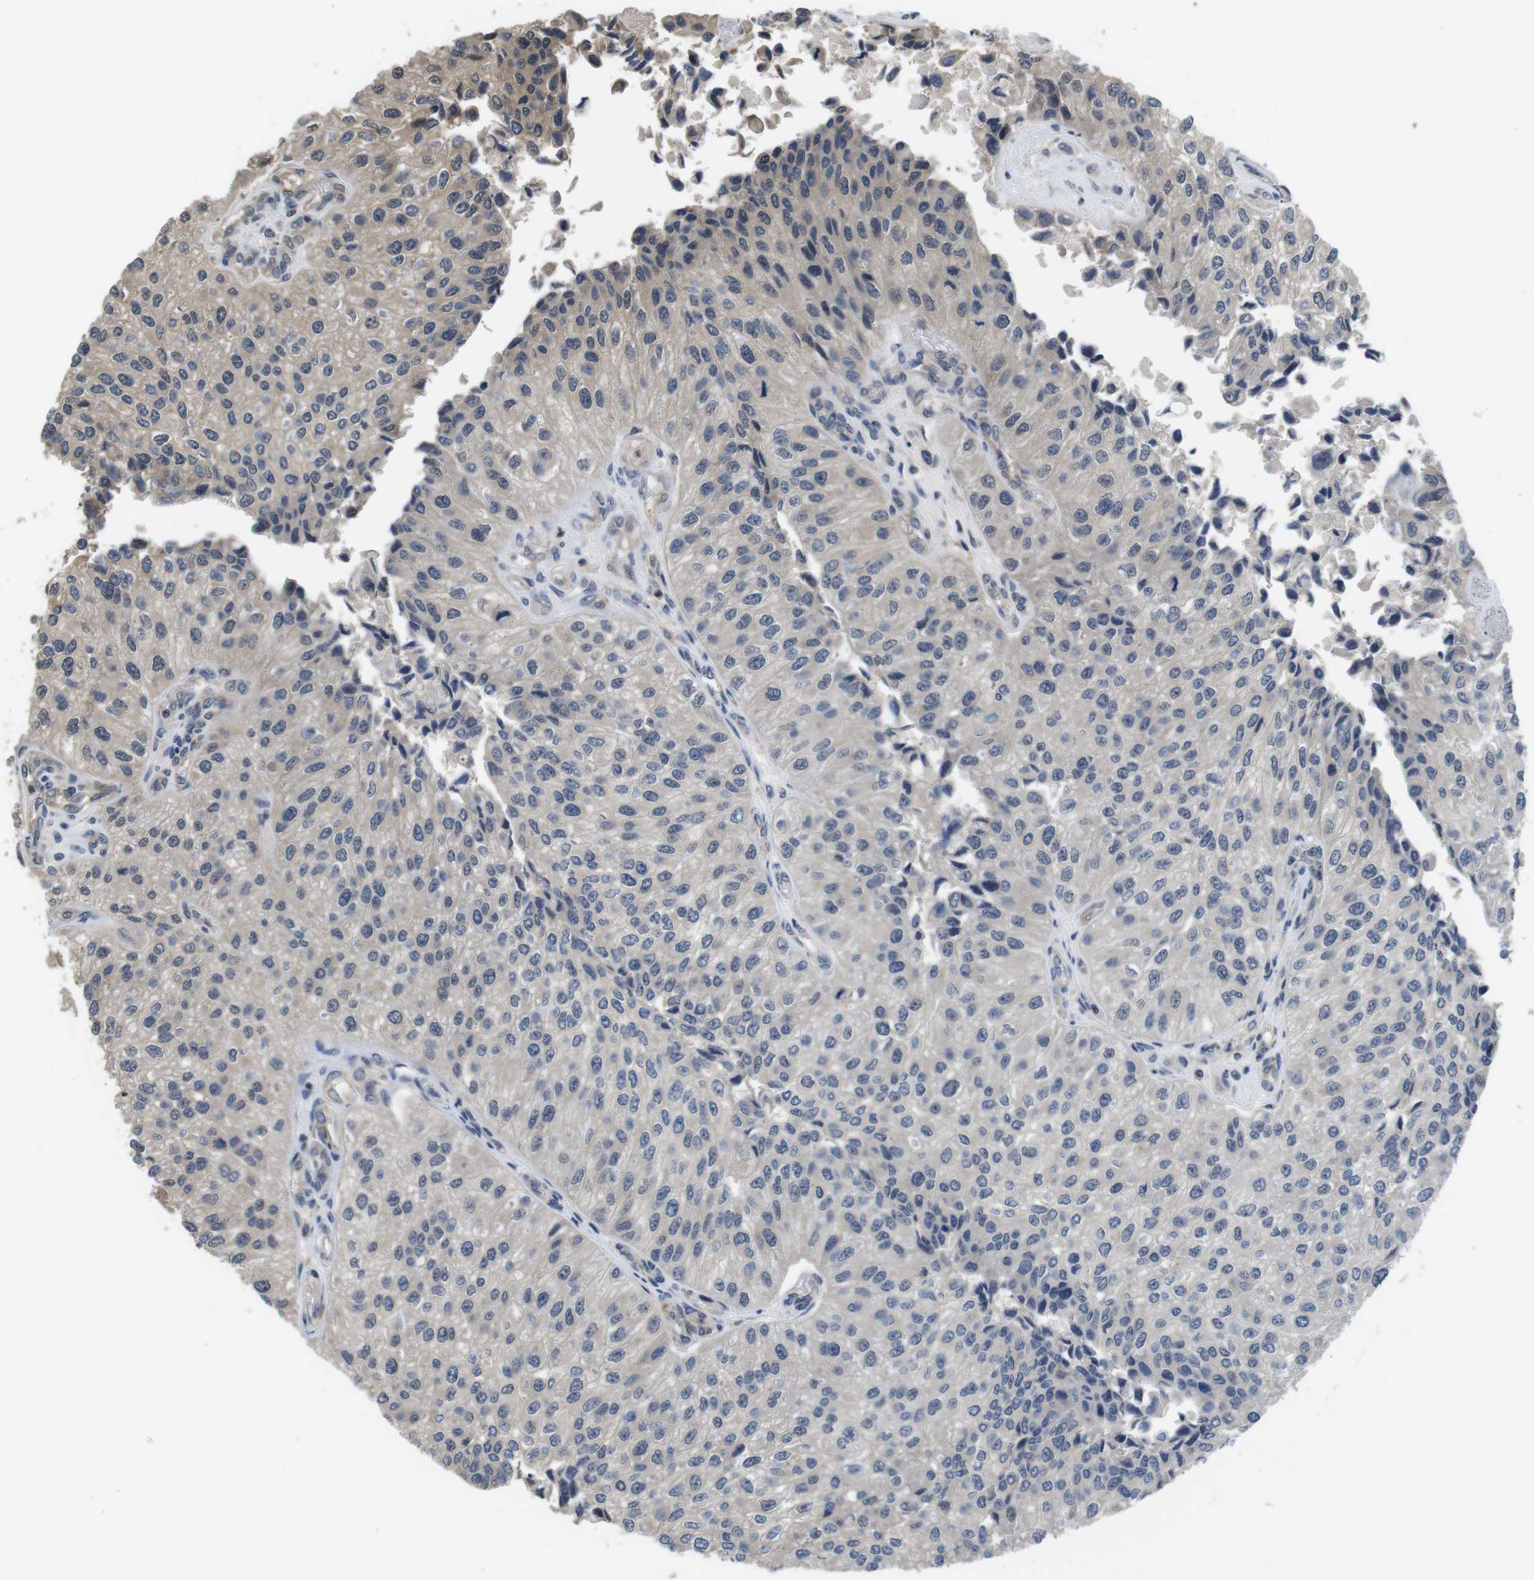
{"staining": {"intensity": "weak", "quantity": "<25%", "location": "cytoplasmic/membranous"}, "tissue": "urothelial cancer", "cell_type": "Tumor cells", "image_type": "cancer", "snomed": [{"axis": "morphology", "description": "Urothelial carcinoma, High grade"}, {"axis": "topography", "description": "Kidney"}, {"axis": "topography", "description": "Urinary bladder"}], "caption": "High power microscopy image of an immunohistochemistry image of urothelial carcinoma (high-grade), revealing no significant staining in tumor cells.", "gene": "FADD", "patient": {"sex": "male", "age": 77}}